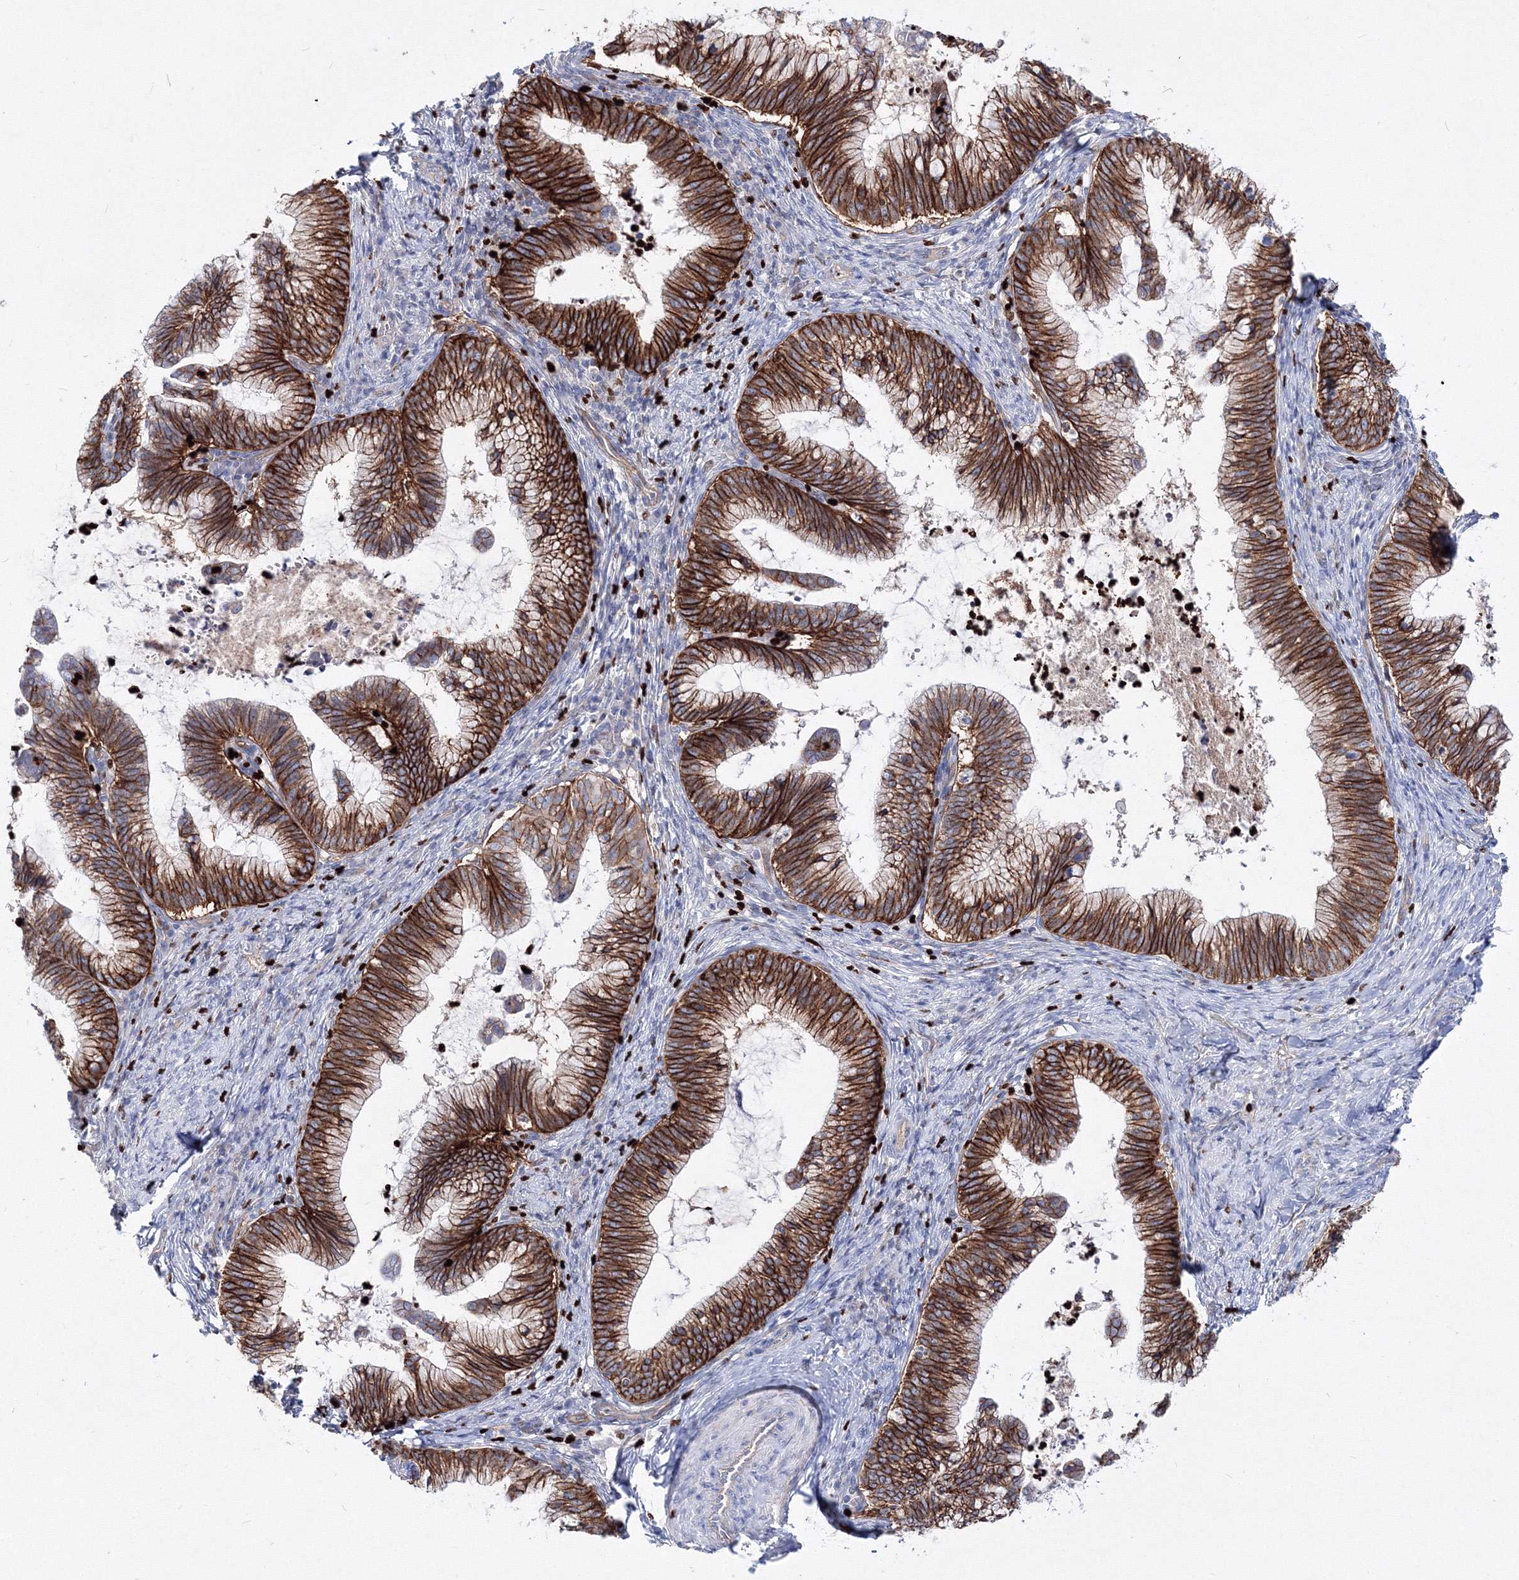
{"staining": {"intensity": "strong", "quantity": ">75%", "location": "cytoplasmic/membranous"}, "tissue": "cervical cancer", "cell_type": "Tumor cells", "image_type": "cancer", "snomed": [{"axis": "morphology", "description": "Adenocarcinoma, NOS"}, {"axis": "topography", "description": "Cervix"}], "caption": "The immunohistochemical stain shows strong cytoplasmic/membranous positivity in tumor cells of cervical cancer (adenocarcinoma) tissue.", "gene": "C11orf52", "patient": {"sex": "female", "age": 36}}